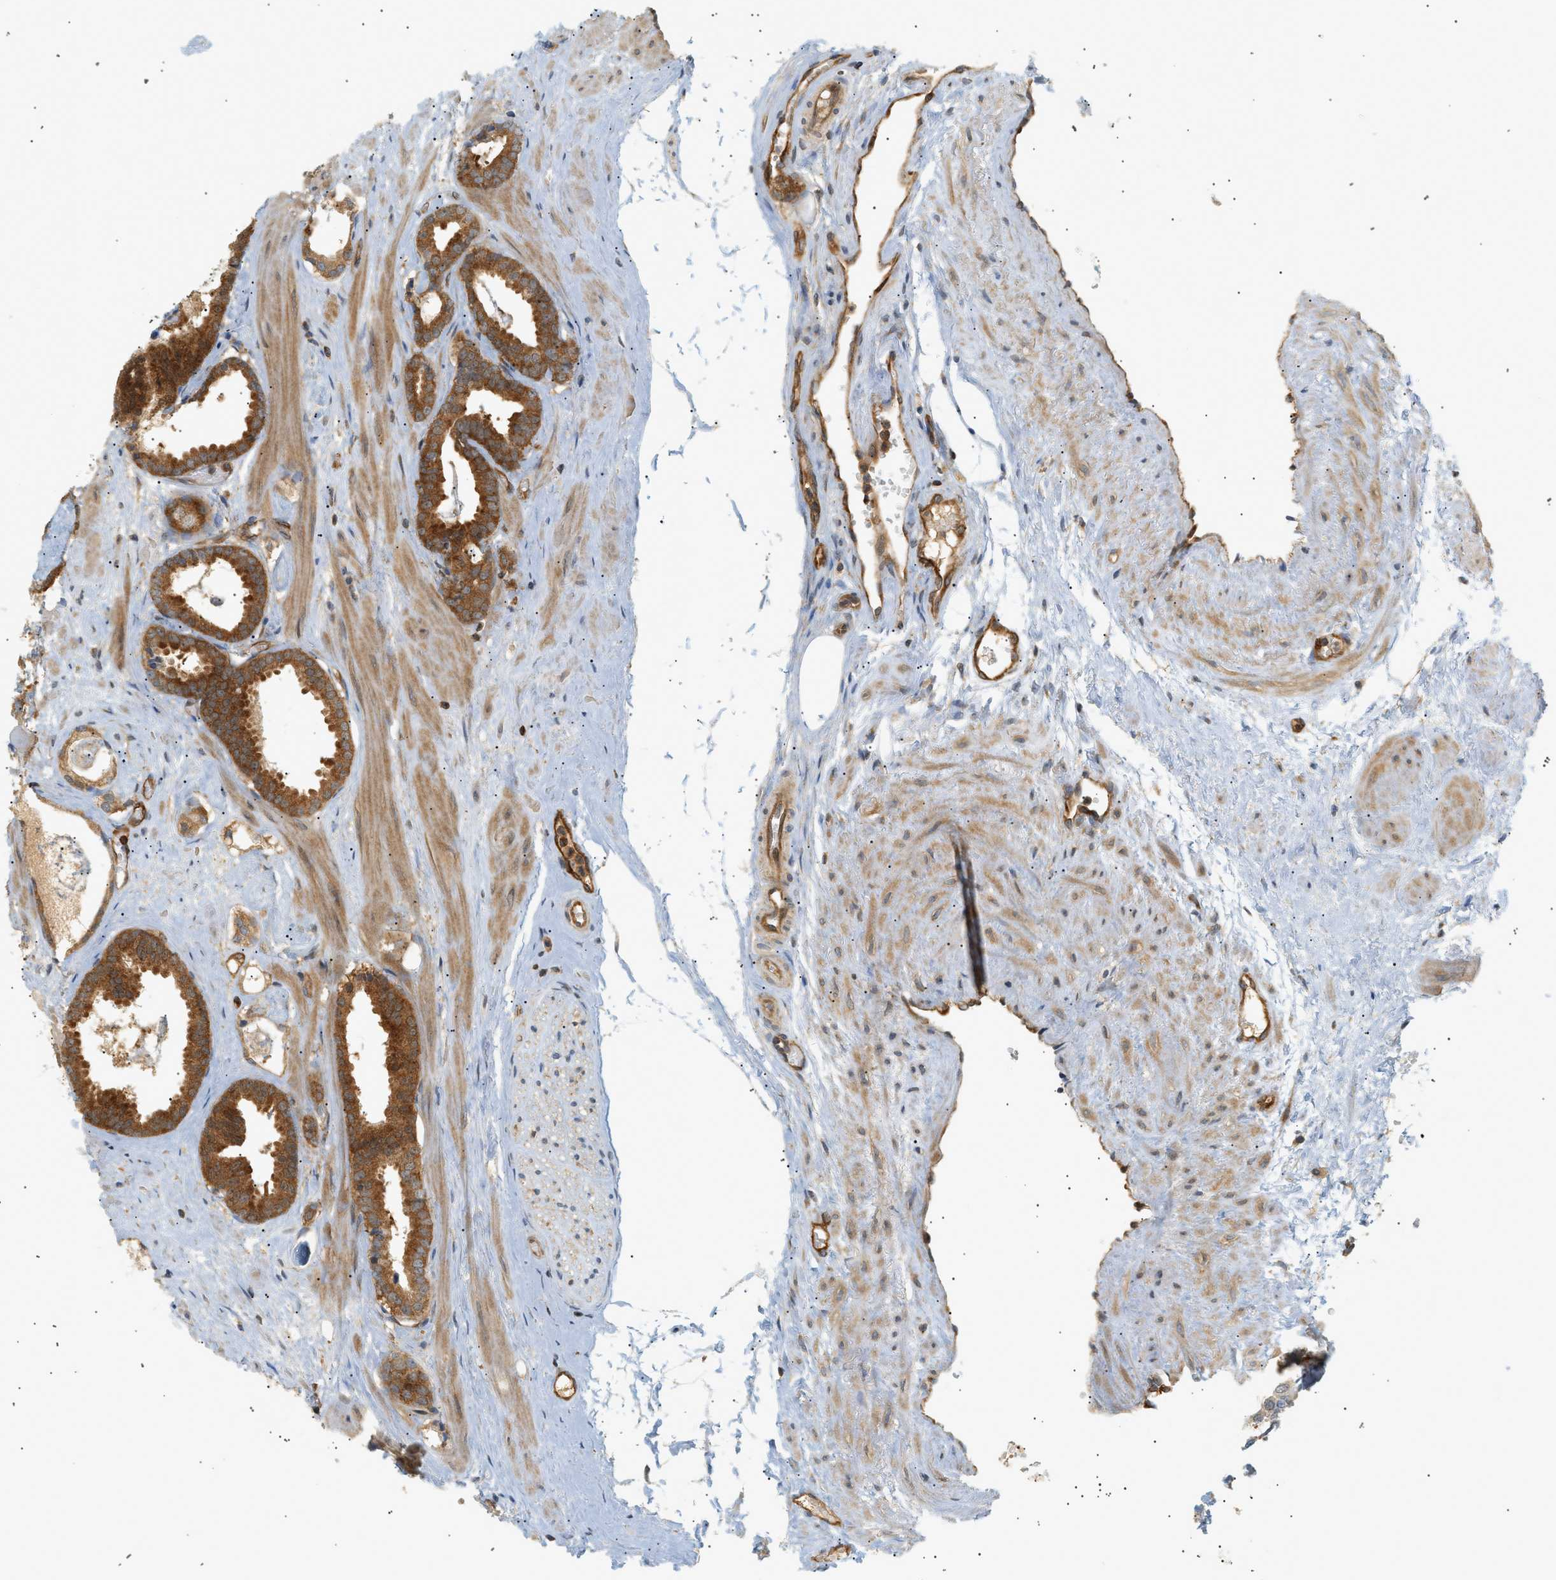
{"staining": {"intensity": "strong", "quantity": ">75%", "location": "cytoplasmic/membranous"}, "tissue": "prostate cancer", "cell_type": "Tumor cells", "image_type": "cancer", "snomed": [{"axis": "morphology", "description": "Adenocarcinoma, Low grade"}, {"axis": "topography", "description": "Prostate"}], "caption": "Tumor cells display high levels of strong cytoplasmic/membranous staining in approximately >75% of cells in prostate low-grade adenocarcinoma.", "gene": "SHC1", "patient": {"sex": "male", "age": 53}}